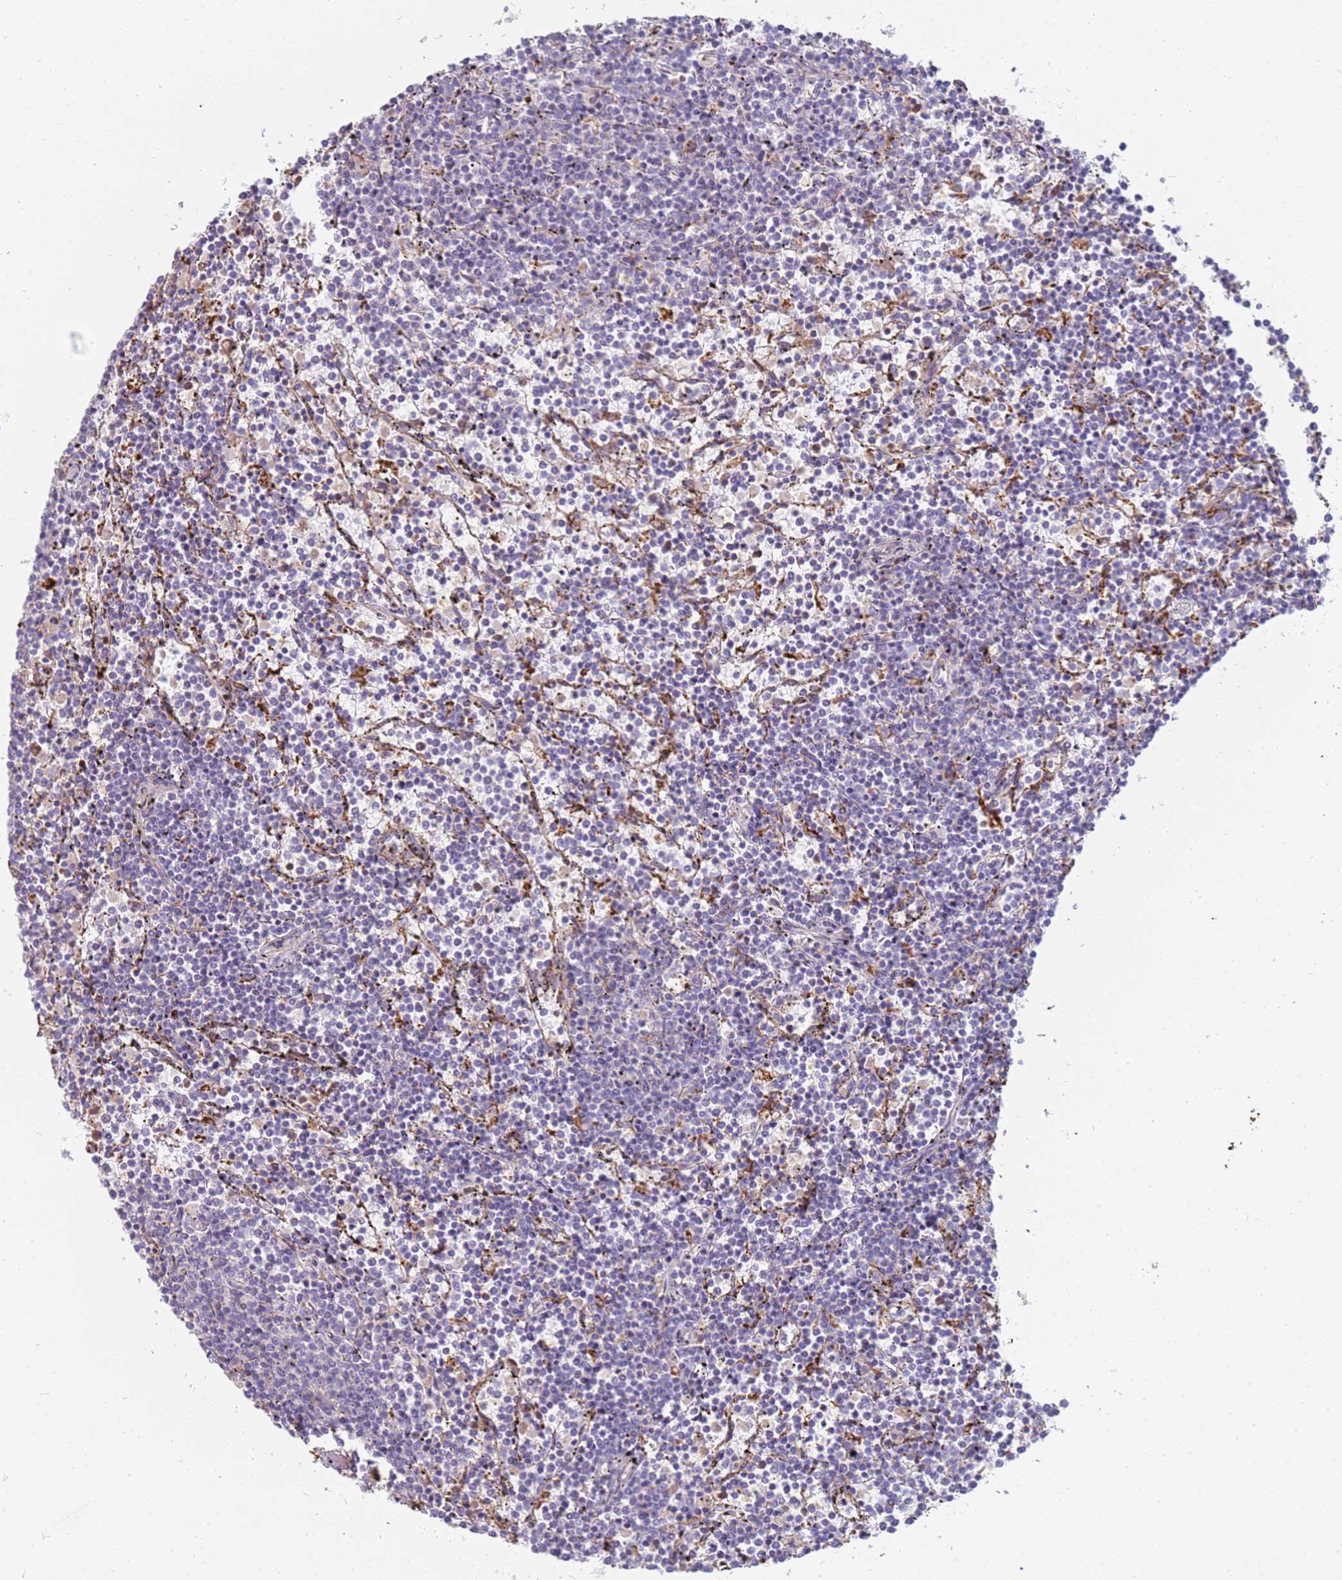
{"staining": {"intensity": "negative", "quantity": "none", "location": "none"}, "tissue": "lymphoma", "cell_type": "Tumor cells", "image_type": "cancer", "snomed": [{"axis": "morphology", "description": "Malignant lymphoma, non-Hodgkin's type, Low grade"}, {"axis": "topography", "description": "Spleen"}], "caption": "A high-resolution photomicrograph shows immunohistochemistry (IHC) staining of lymphoma, which exhibits no significant positivity in tumor cells.", "gene": "TMEM229B", "patient": {"sex": "female", "age": 50}}